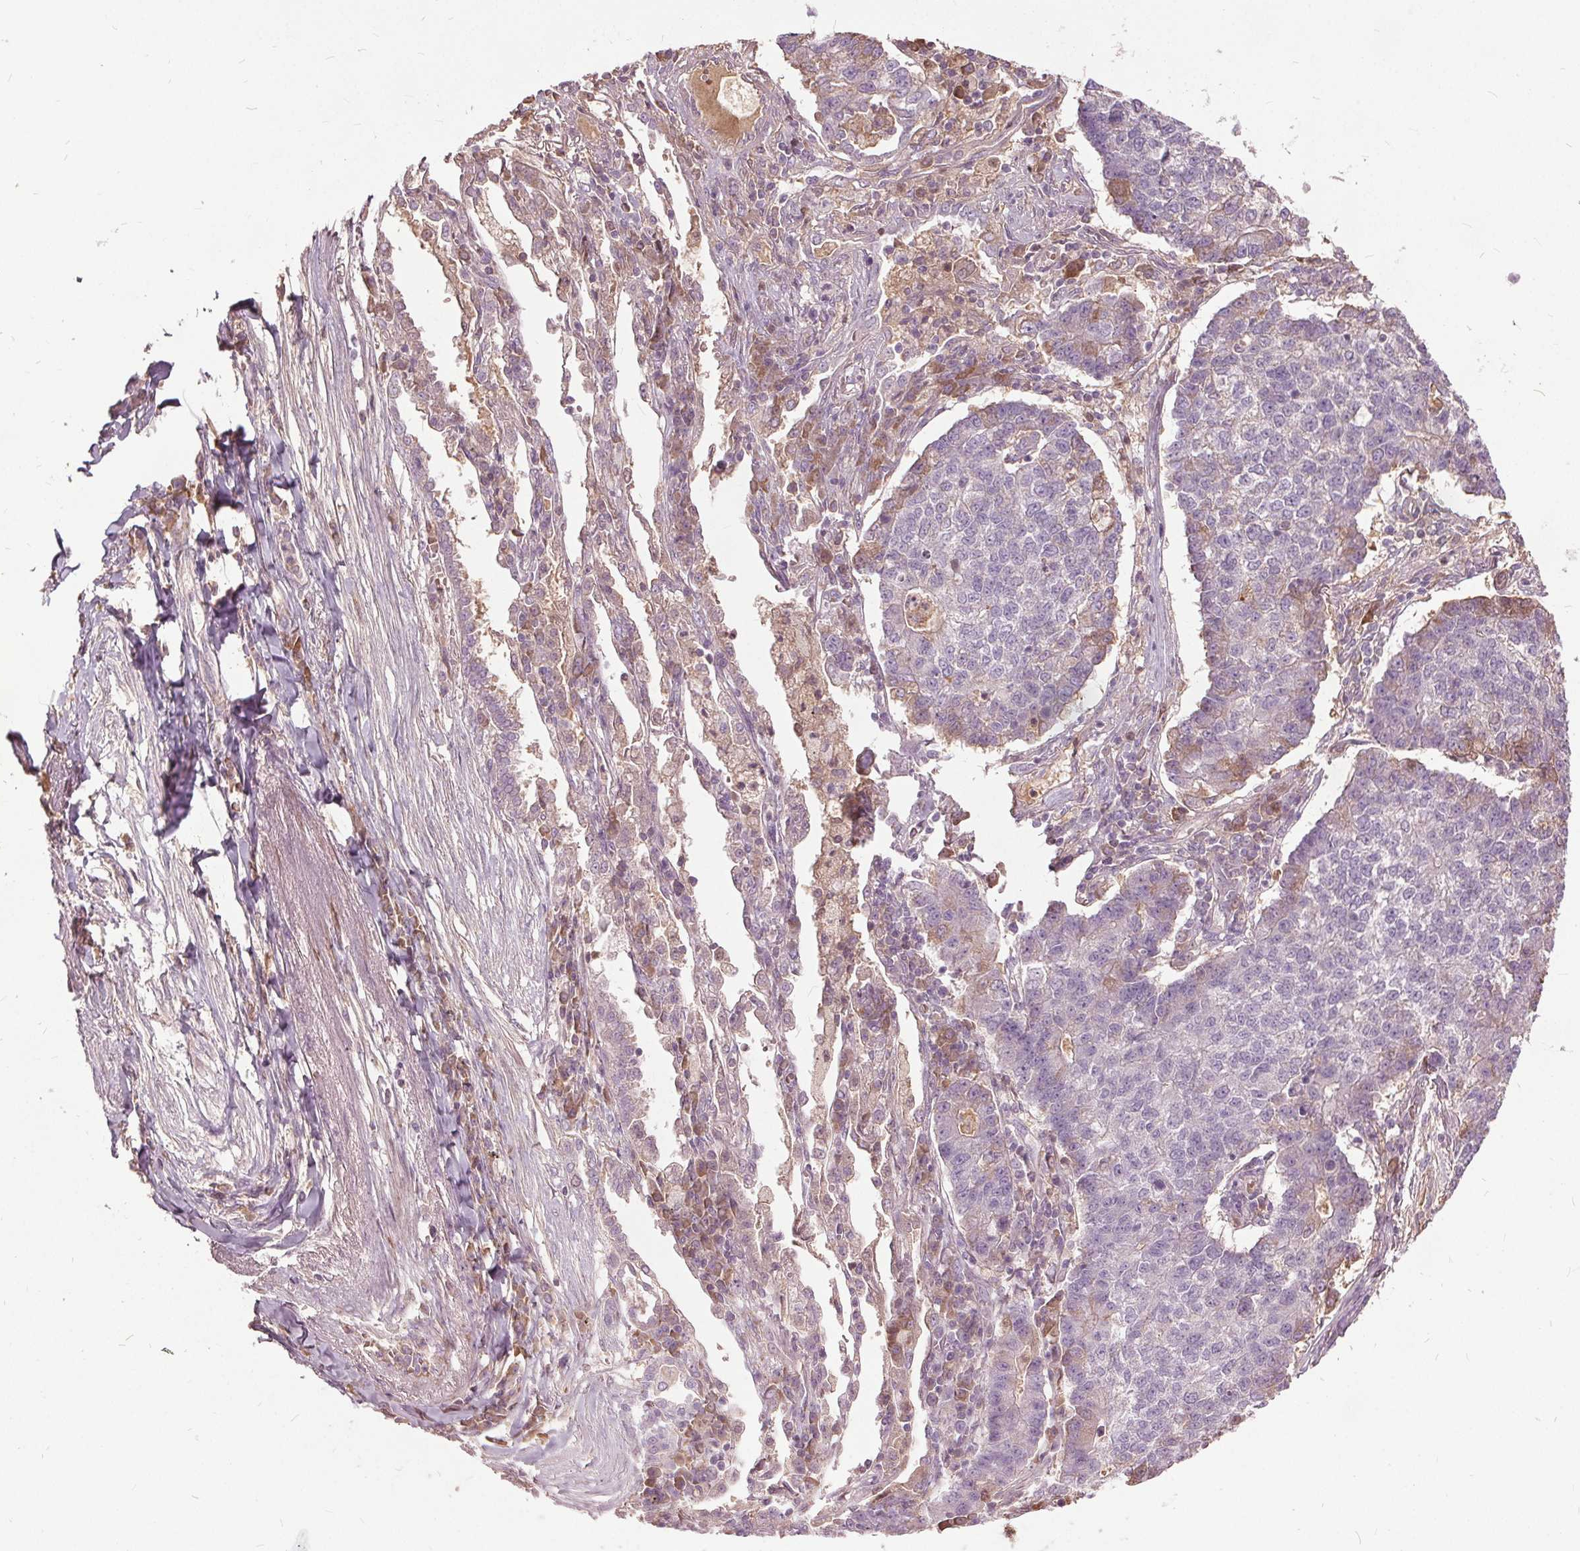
{"staining": {"intensity": "negative", "quantity": "none", "location": "none"}, "tissue": "lung cancer", "cell_type": "Tumor cells", "image_type": "cancer", "snomed": [{"axis": "morphology", "description": "Adenocarcinoma, NOS"}, {"axis": "topography", "description": "Lung"}], "caption": "The immunohistochemistry (IHC) micrograph has no significant expression in tumor cells of lung adenocarcinoma tissue.", "gene": "PDGFD", "patient": {"sex": "male", "age": 57}}